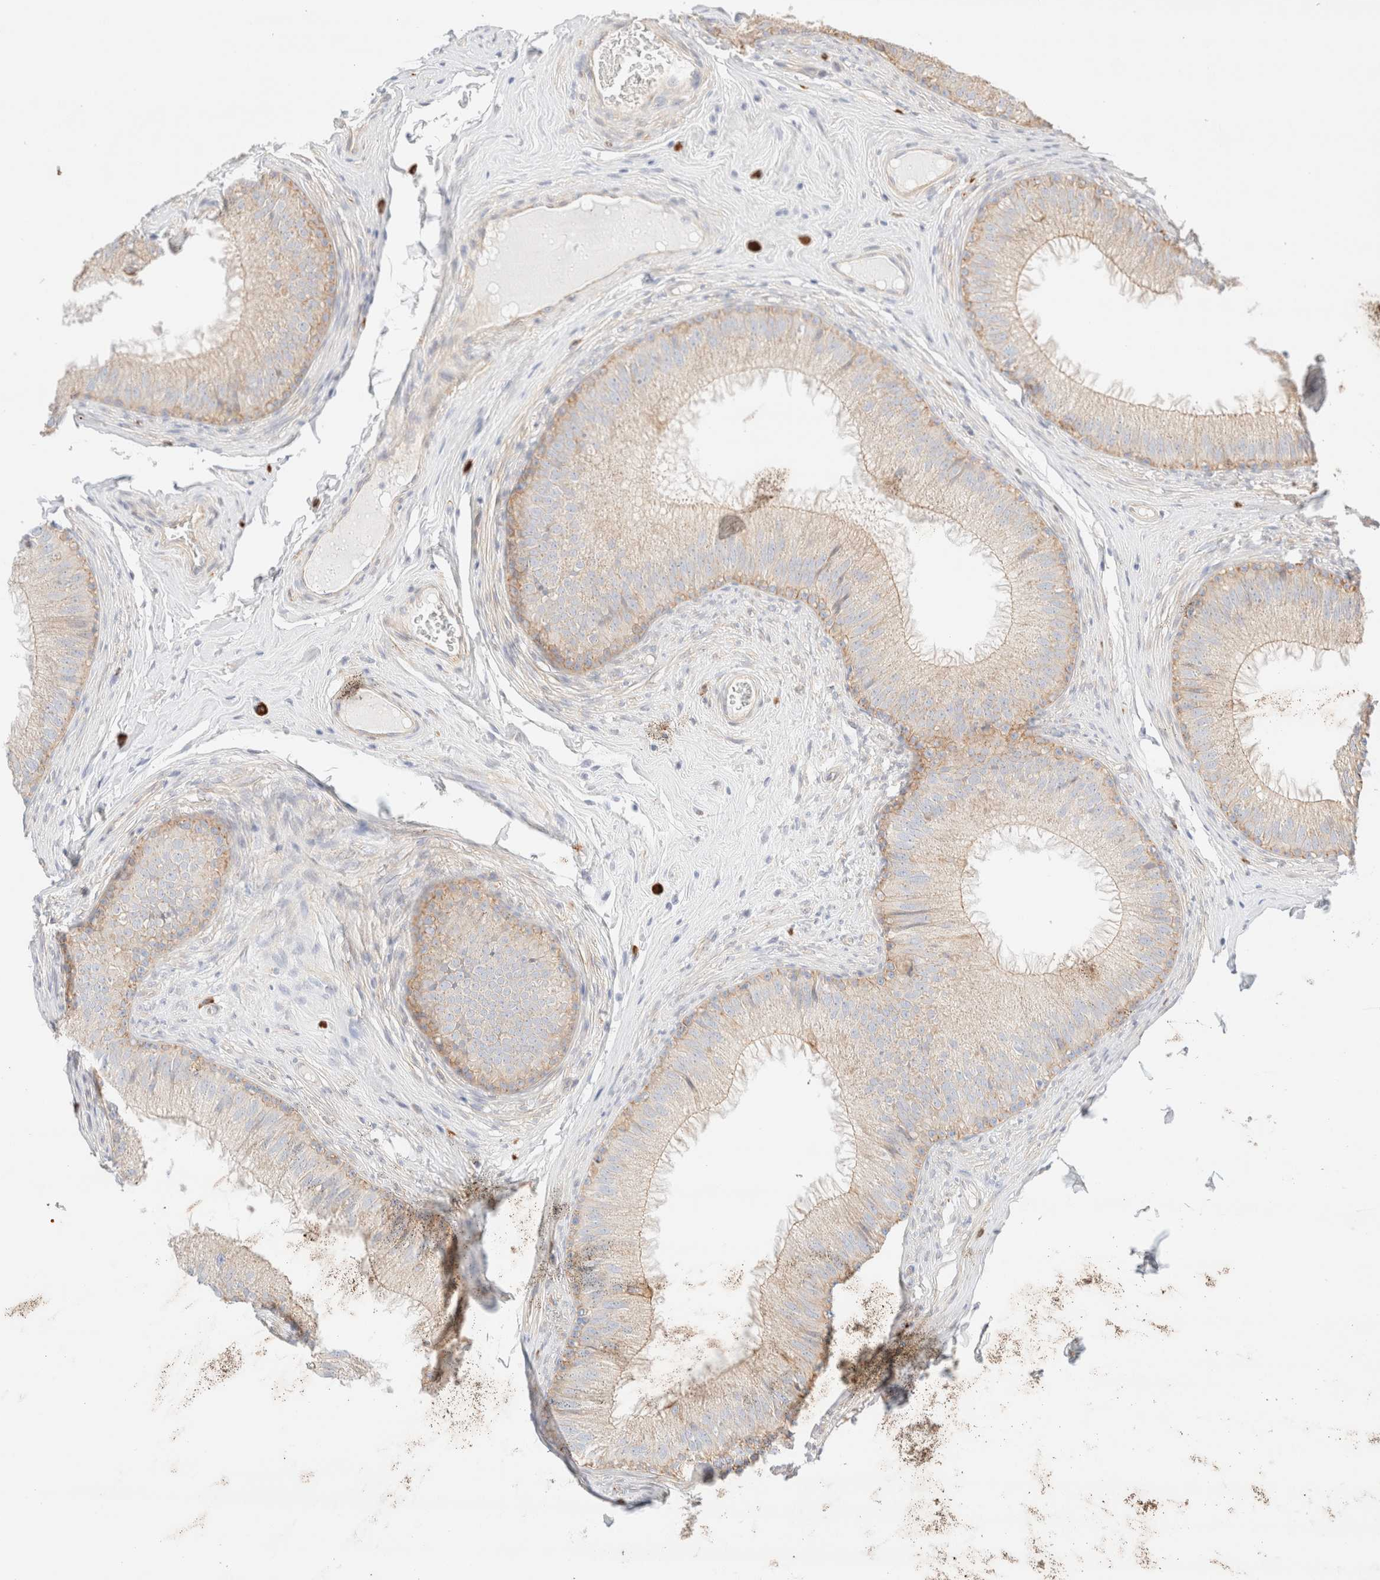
{"staining": {"intensity": "weak", "quantity": ">75%", "location": "cytoplasmic/membranous"}, "tissue": "epididymis", "cell_type": "Glandular cells", "image_type": "normal", "snomed": [{"axis": "morphology", "description": "Normal tissue, NOS"}, {"axis": "topography", "description": "Epididymis"}], "caption": "Immunohistochemical staining of normal epididymis exhibits >75% levels of weak cytoplasmic/membranous protein positivity in approximately >75% of glandular cells.", "gene": "NIBAN2", "patient": {"sex": "male", "age": 32}}